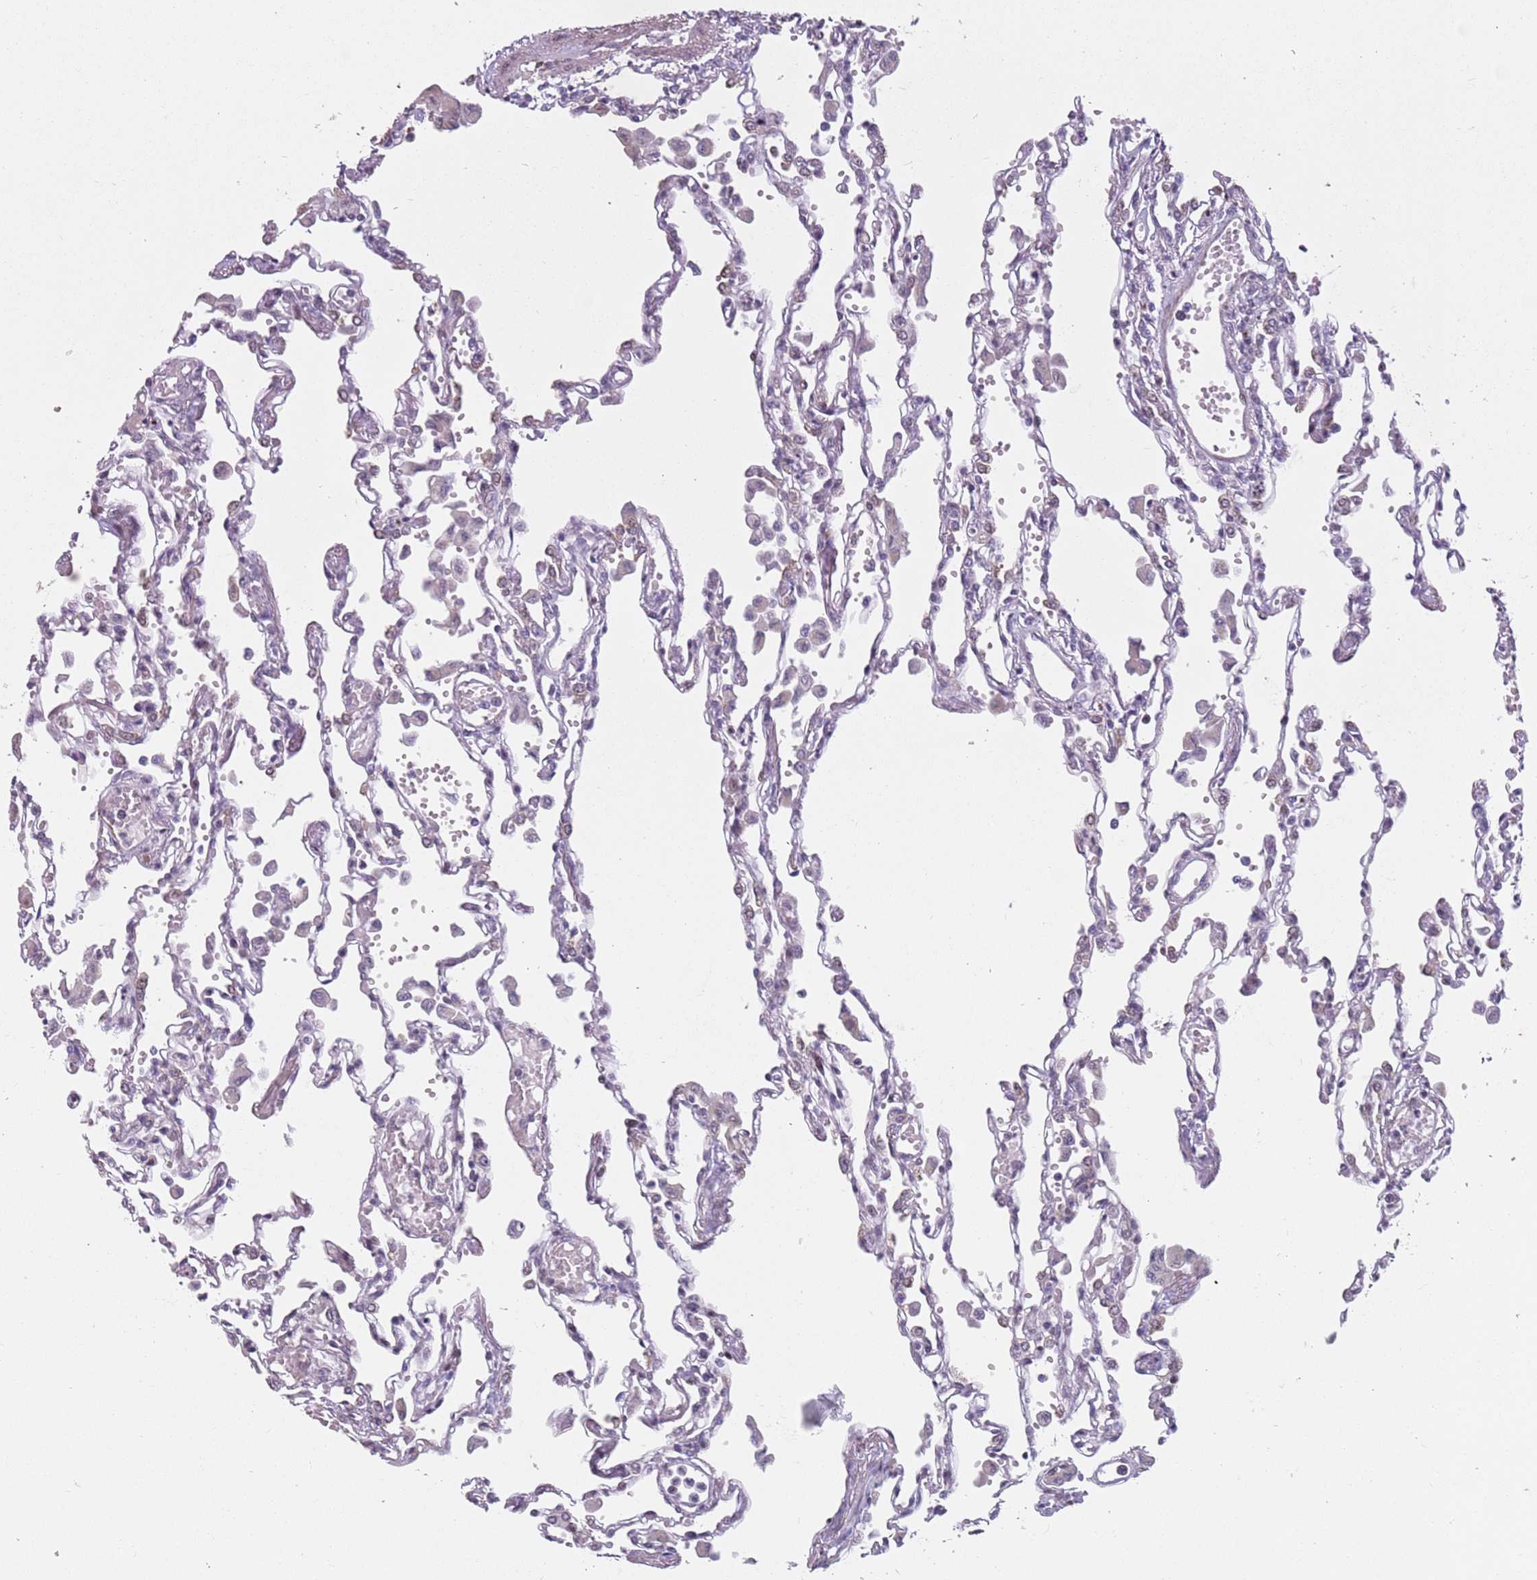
{"staining": {"intensity": "negative", "quantity": "none", "location": "none"}, "tissue": "lung", "cell_type": "Alveolar cells", "image_type": "normal", "snomed": [{"axis": "morphology", "description": "Normal tissue, NOS"}, {"axis": "topography", "description": "Bronchus"}, {"axis": "topography", "description": "Lung"}], "caption": "This is an IHC image of unremarkable lung. There is no staining in alveolar cells.", "gene": "TMC4", "patient": {"sex": "female", "age": 49}}